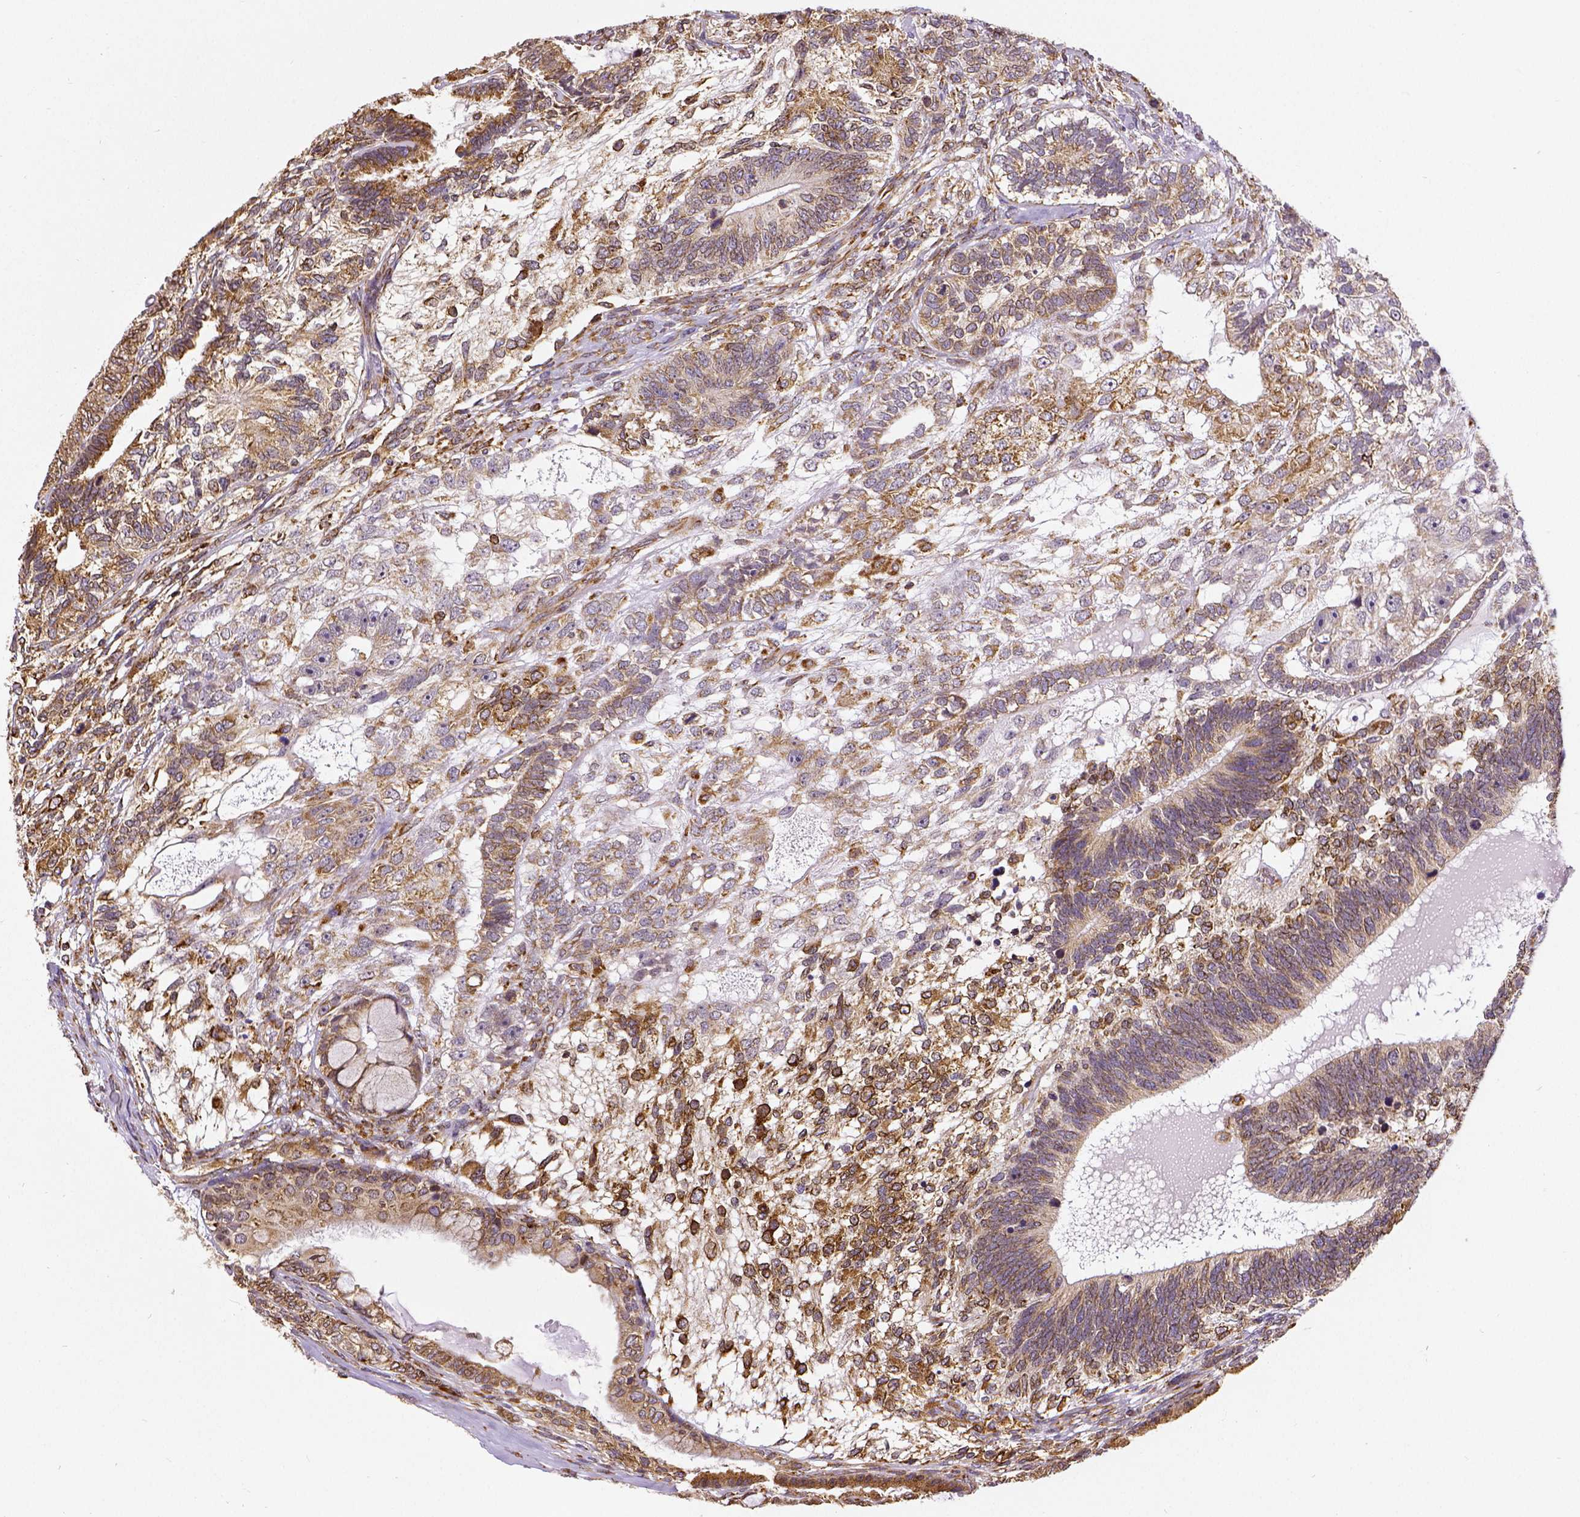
{"staining": {"intensity": "moderate", "quantity": ">75%", "location": "cytoplasmic/membranous"}, "tissue": "testis cancer", "cell_type": "Tumor cells", "image_type": "cancer", "snomed": [{"axis": "morphology", "description": "Seminoma, NOS"}, {"axis": "morphology", "description": "Carcinoma, Embryonal, NOS"}, {"axis": "topography", "description": "Testis"}], "caption": "High-magnification brightfield microscopy of testis embryonal carcinoma stained with DAB (brown) and counterstained with hematoxylin (blue). tumor cells exhibit moderate cytoplasmic/membranous expression is present in about>75% of cells. The staining was performed using DAB (3,3'-diaminobenzidine), with brown indicating positive protein expression. Nuclei are stained blue with hematoxylin.", "gene": "MTDH", "patient": {"sex": "male", "age": 41}}